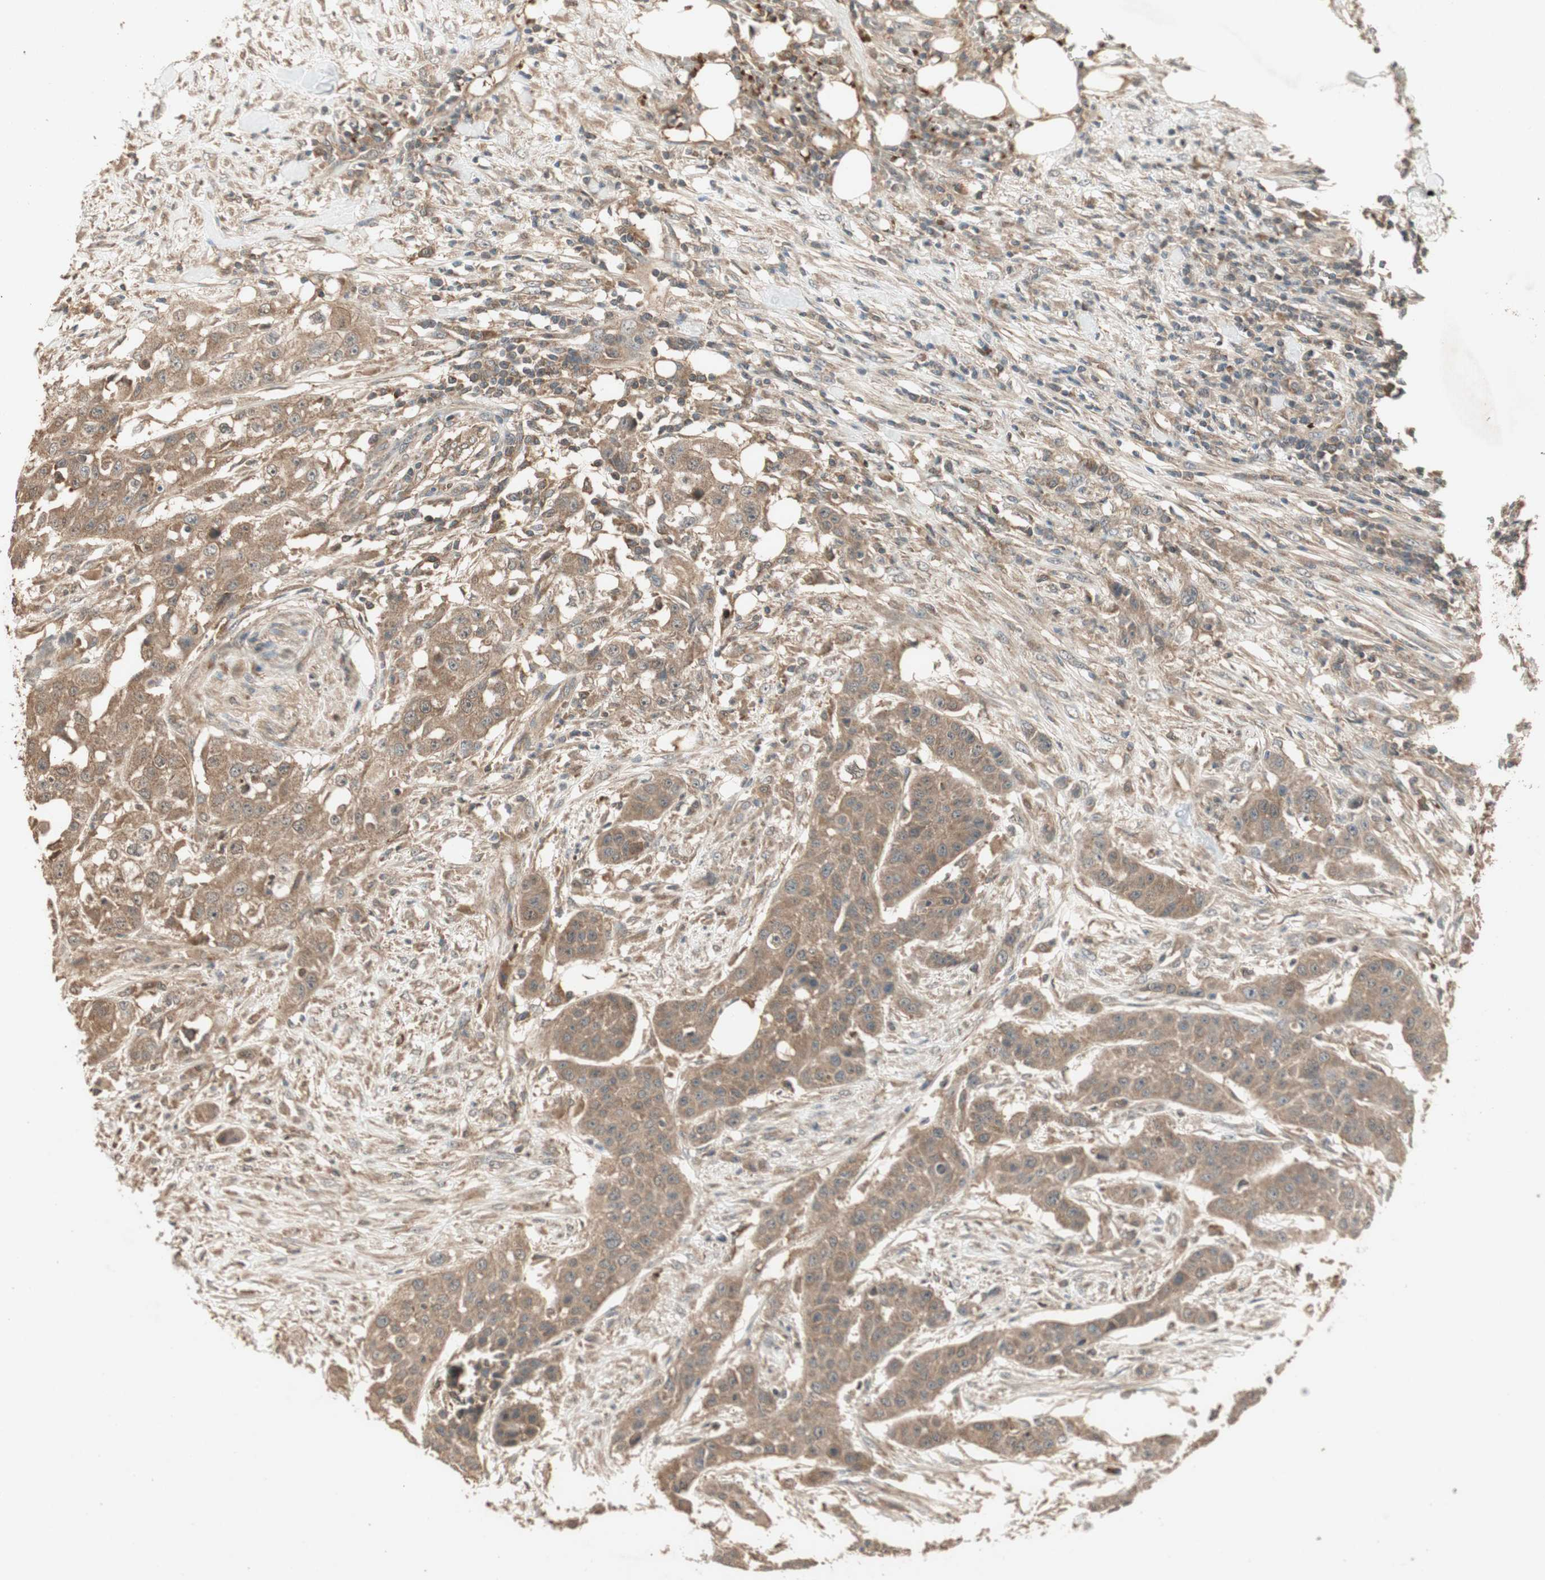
{"staining": {"intensity": "moderate", "quantity": ">75%", "location": "cytoplasmic/membranous"}, "tissue": "urothelial cancer", "cell_type": "Tumor cells", "image_type": "cancer", "snomed": [{"axis": "morphology", "description": "Urothelial carcinoma, High grade"}, {"axis": "topography", "description": "Urinary bladder"}], "caption": "Immunohistochemical staining of human urothelial cancer shows medium levels of moderate cytoplasmic/membranous positivity in about >75% of tumor cells. The protein is shown in brown color, while the nuclei are stained blue.", "gene": "UBAC1", "patient": {"sex": "male", "age": 74}}